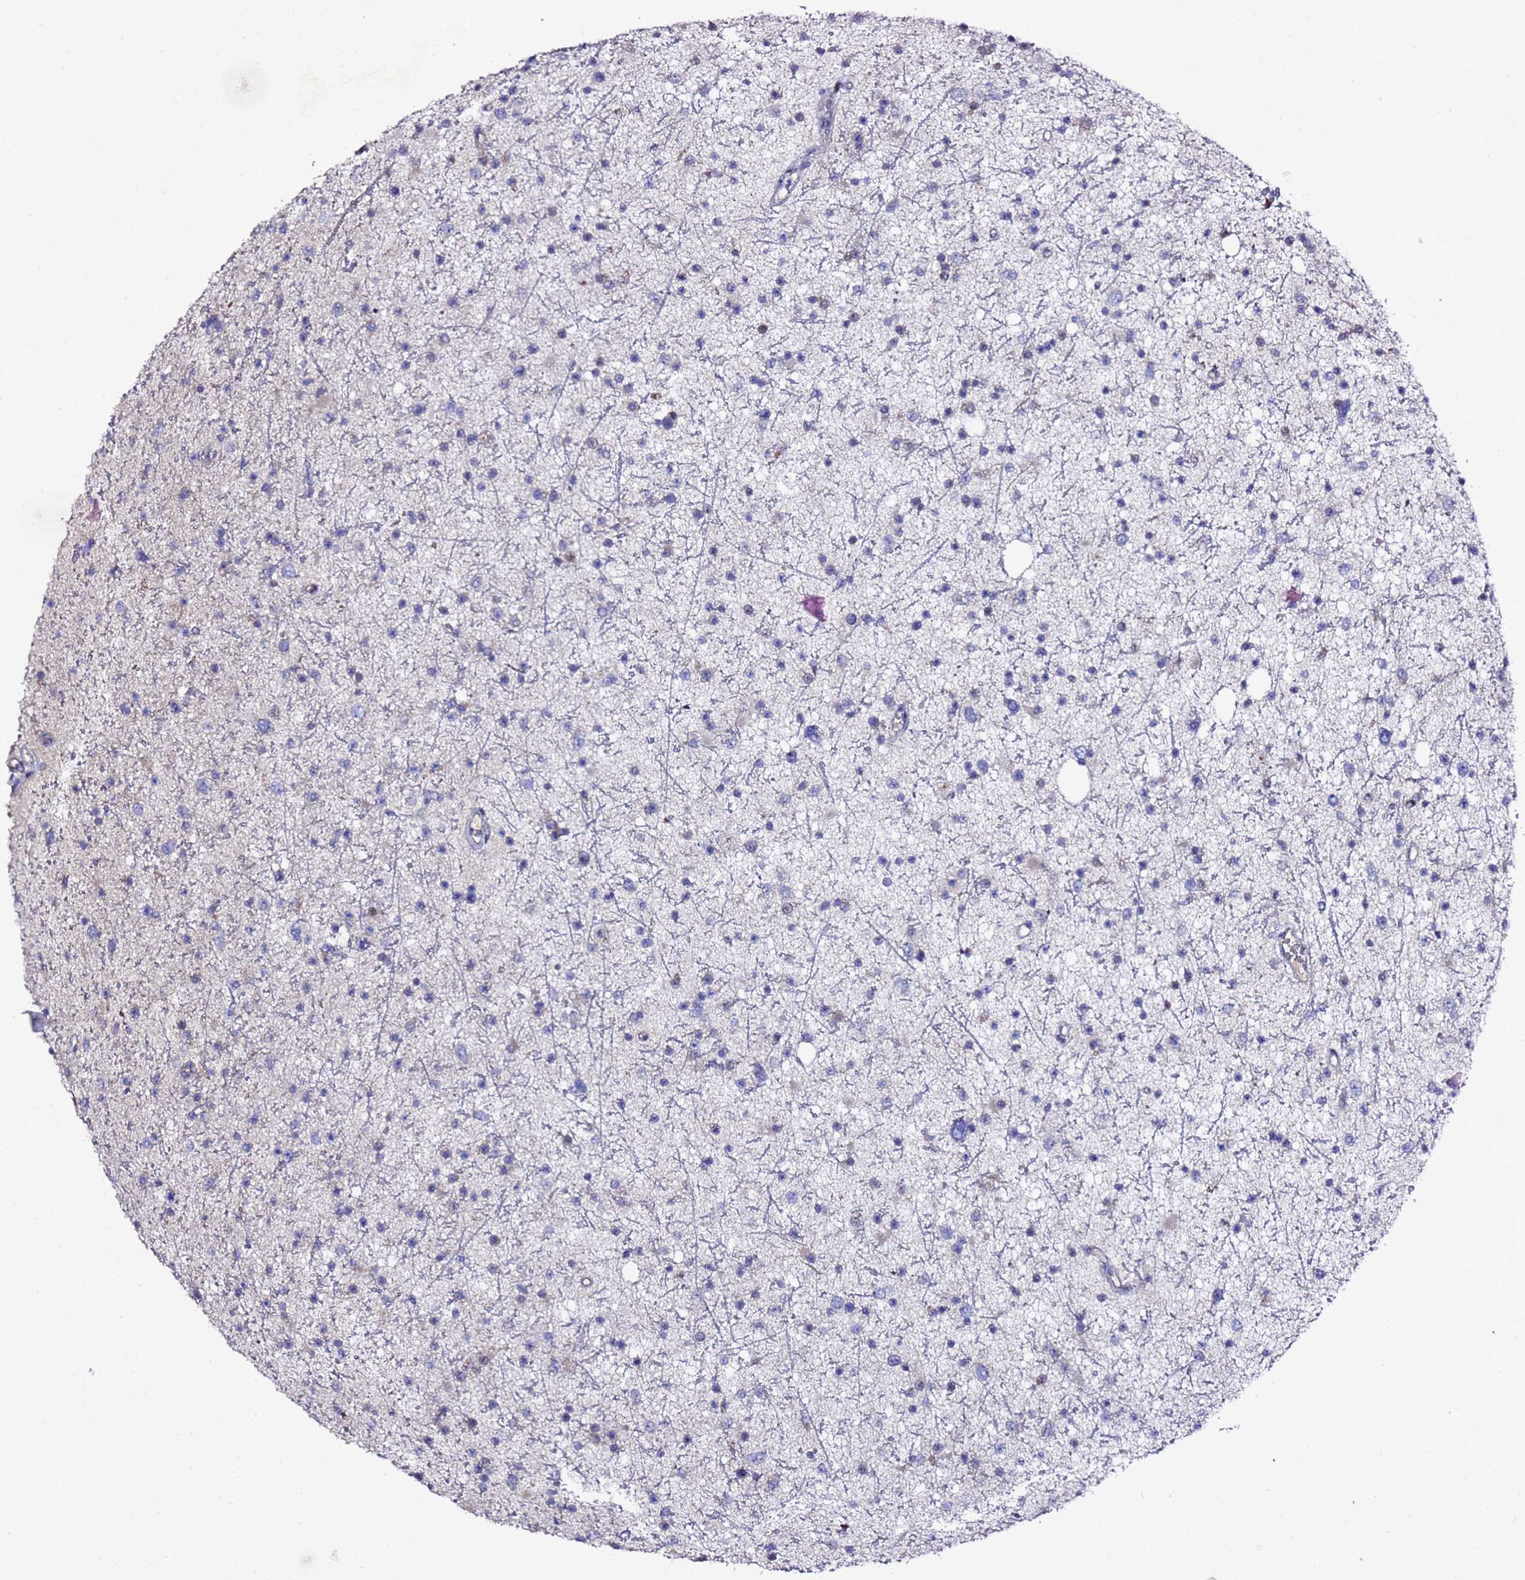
{"staining": {"intensity": "negative", "quantity": "none", "location": "none"}, "tissue": "glioma", "cell_type": "Tumor cells", "image_type": "cancer", "snomed": [{"axis": "morphology", "description": "Glioma, malignant, Low grade"}, {"axis": "topography", "description": "Cerebral cortex"}], "caption": "IHC photomicrograph of glioma stained for a protein (brown), which demonstrates no staining in tumor cells.", "gene": "ALG3", "patient": {"sex": "female", "age": 39}}